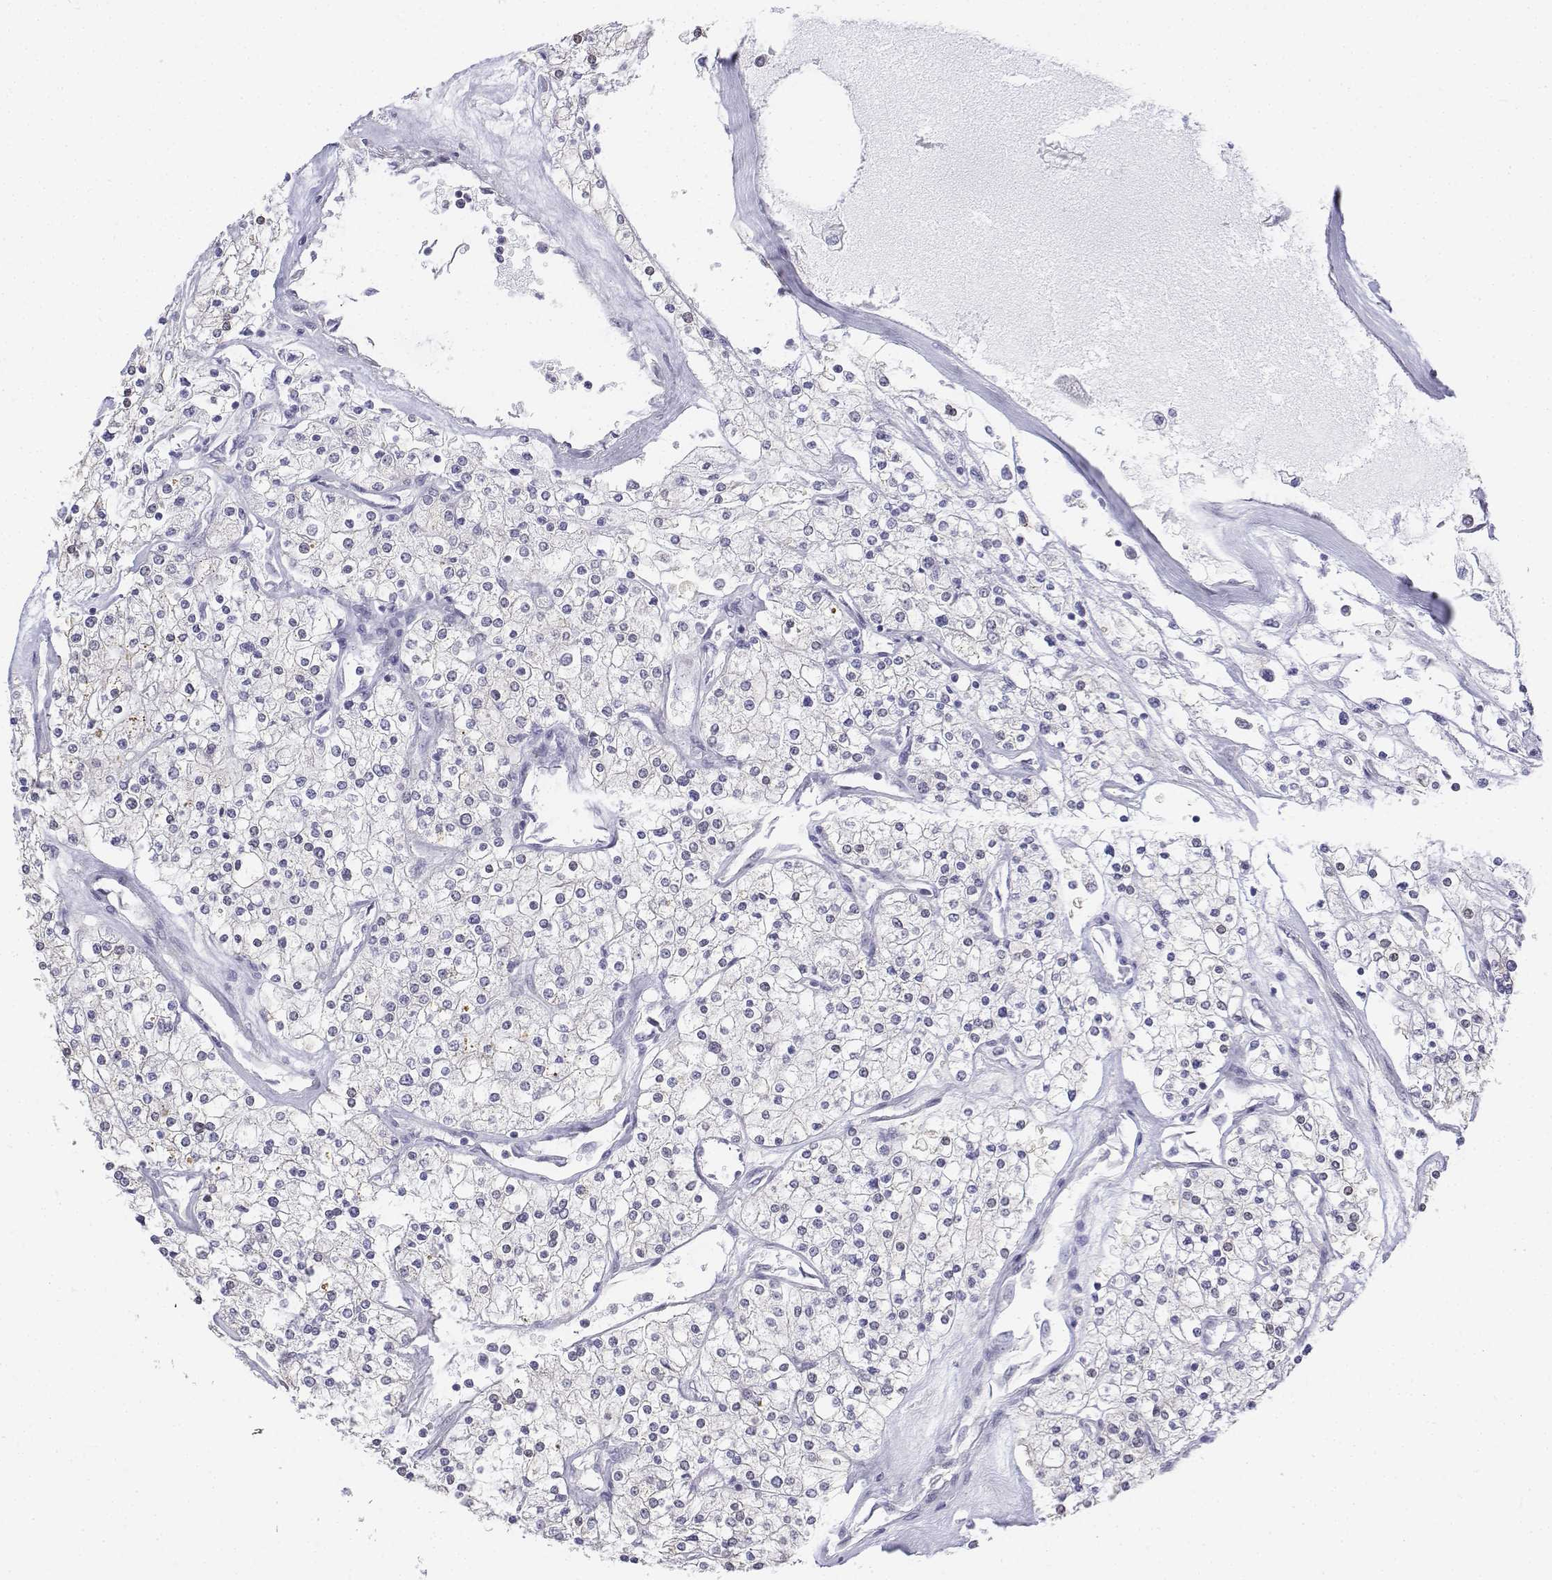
{"staining": {"intensity": "negative", "quantity": "none", "location": "none"}, "tissue": "renal cancer", "cell_type": "Tumor cells", "image_type": "cancer", "snomed": [{"axis": "morphology", "description": "Adenocarcinoma, NOS"}, {"axis": "topography", "description": "Kidney"}], "caption": "Protein analysis of renal cancer (adenocarcinoma) shows no significant staining in tumor cells.", "gene": "LGSN", "patient": {"sex": "male", "age": 80}}